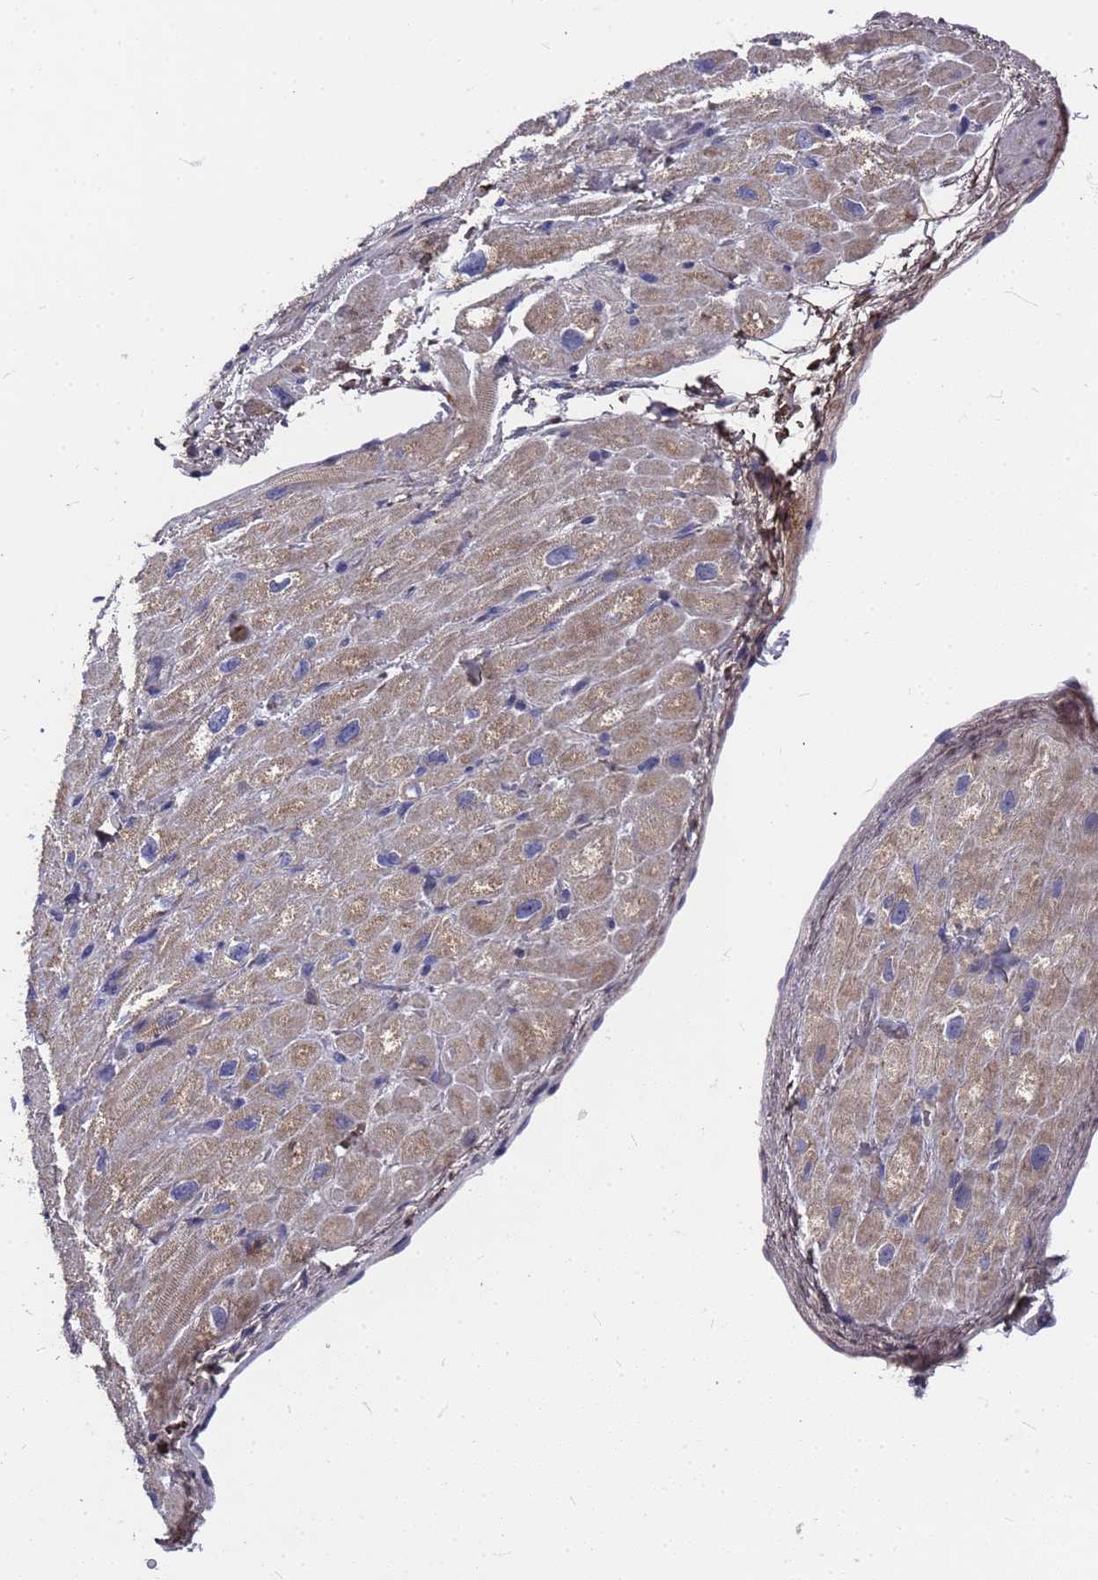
{"staining": {"intensity": "moderate", "quantity": "25%-75%", "location": "cytoplasmic/membranous"}, "tissue": "heart muscle", "cell_type": "Cardiomyocytes", "image_type": "normal", "snomed": [{"axis": "morphology", "description": "Normal tissue, NOS"}, {"axis": "topography", "description": "Heart"}], "caption": "Immunohistochemistry (DAB) staining of benign human heart muscle displays moderate cytoplasmic/membranous protein staining in about 25%-75% of cardiomyocytes. The staining was performed using DAB, with brown indicating positive protein expression. Nuclei are stained blue with hematoxylin.", "gene": "ZNF717", "patient": {"sex": "male", "age": 65}}